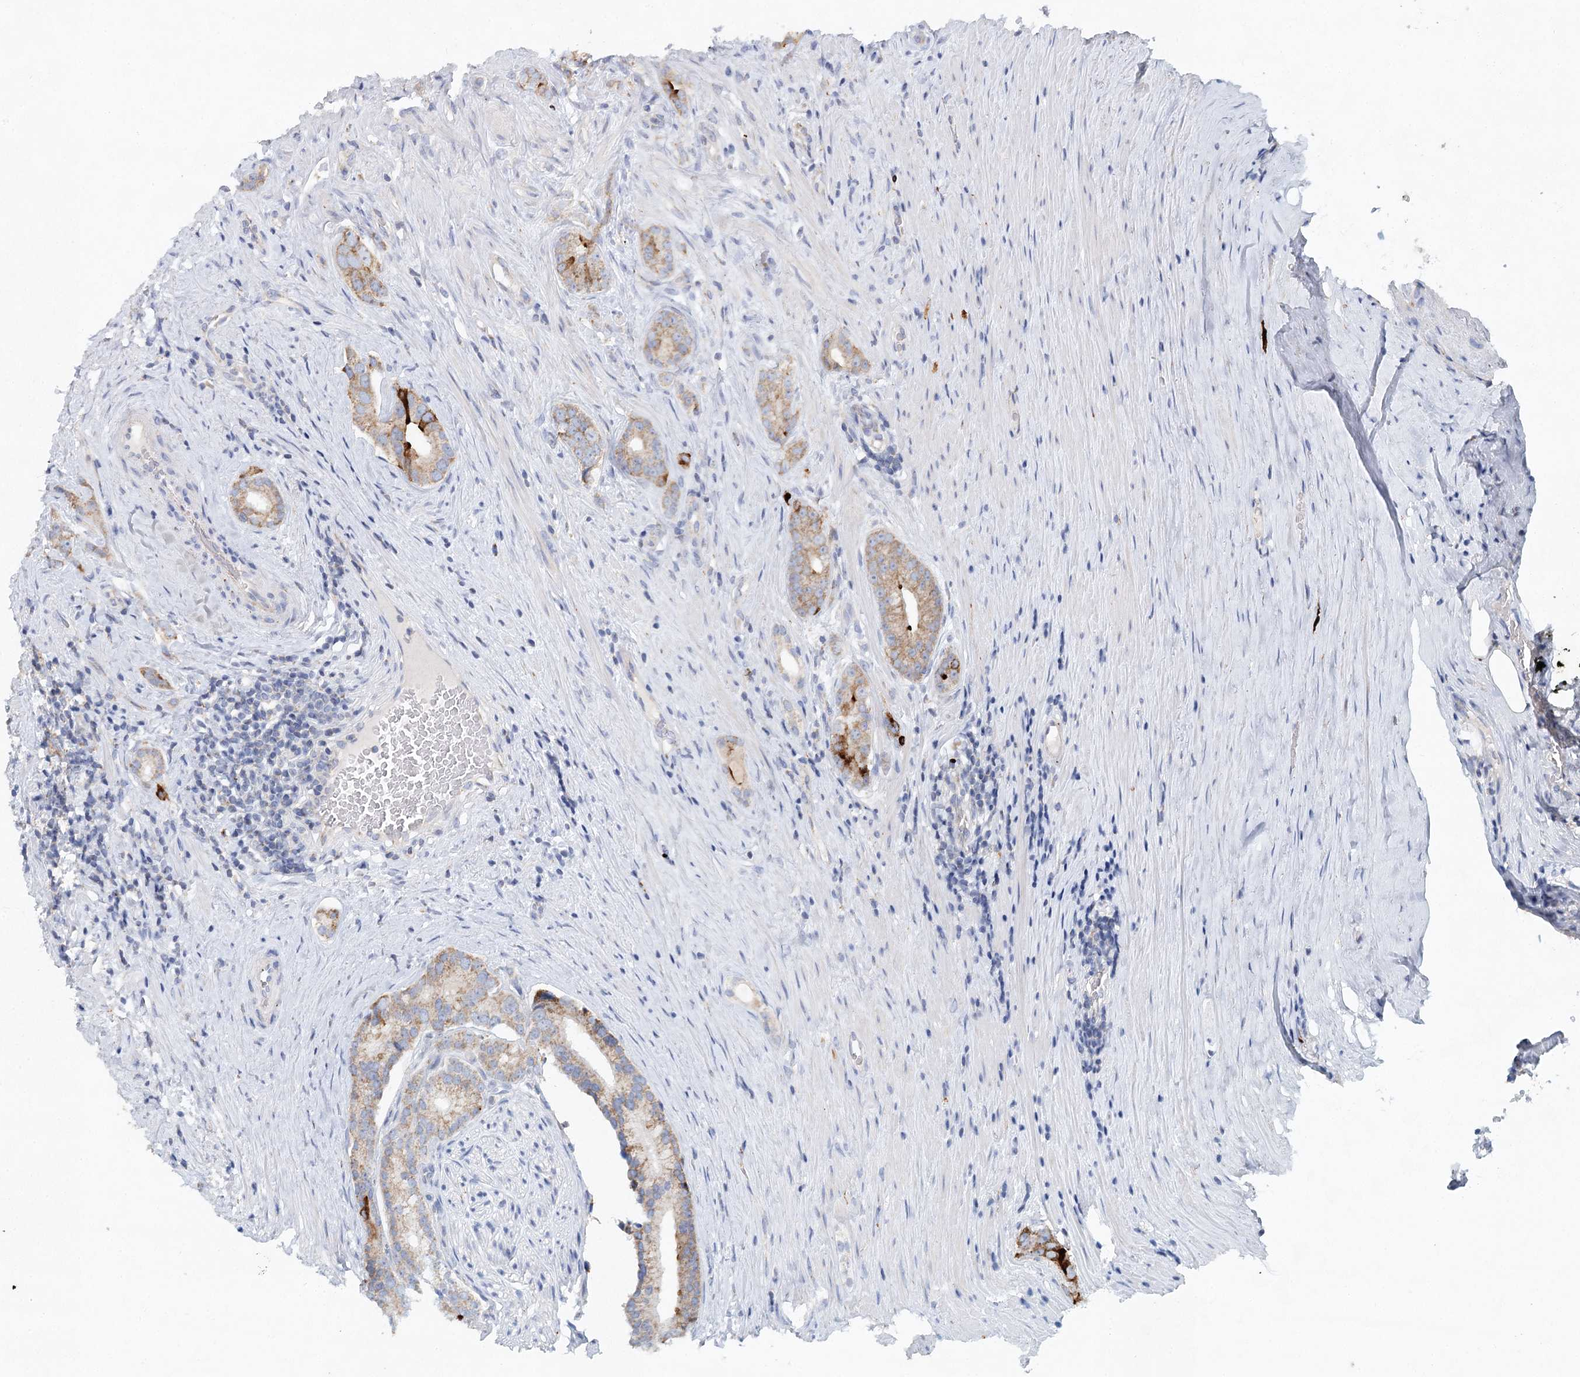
{"staining": {"intensity": "strong", "quantity": "<25%", "location": "cytoplasmic/membranous"}, "tissue": "prostate cancer", "cell_type": "Tumor cells", "image_type": "cancer", "snomed": [{"axis": "morphology", "description": "Adenocarcinoma, Low grade"}, {"axis": "topography", "description": "Prostate"}], "caption": "Immunohistochemical staining of human prostate cancer (adenocarcinoma (low-grade)) reveals medium levels of strong cytoplasmic/membranous expression in approximately <25% of tumor cells.", "gene": "XPO6", "patient": {"sex": "male", "age": 71}}